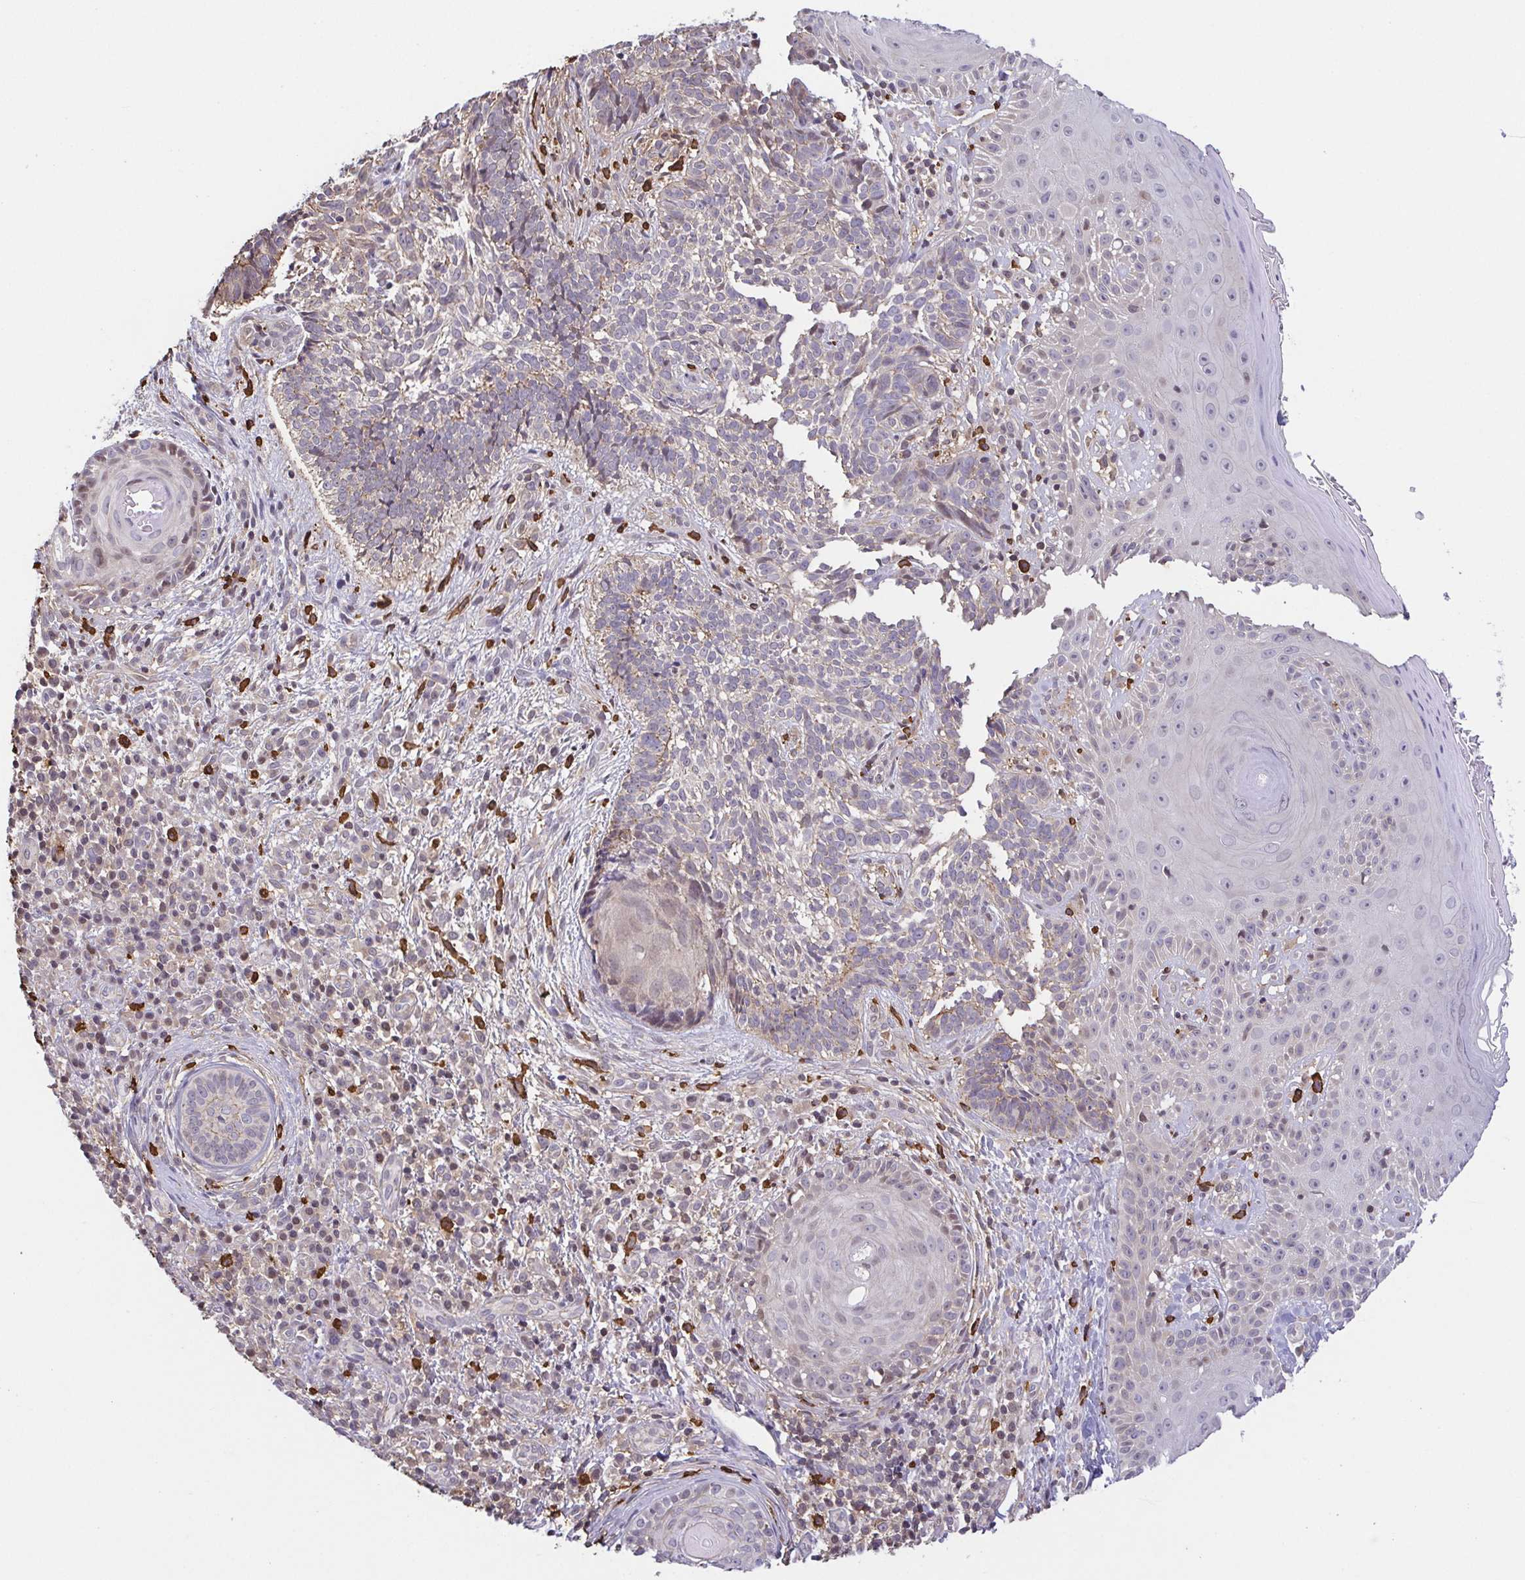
{"staining": {"intensity": "weak", "quantity": "<25%", "location": "cytoplasmic/membranous"}, "tissue": "skin cancer", "cell_type": "Tumor cells", "image_type": "cancer", "snomed": [{"axis": "morphology", "description": "Basal cell carcinoma"}, {"axis": "topography", "description": "Skin"}], "caption": "A histopathology image of human skin cancer is negative for staining in tumor cells.", "gene": "PREPL", "patient": {"sex": "male", "age": 65}}